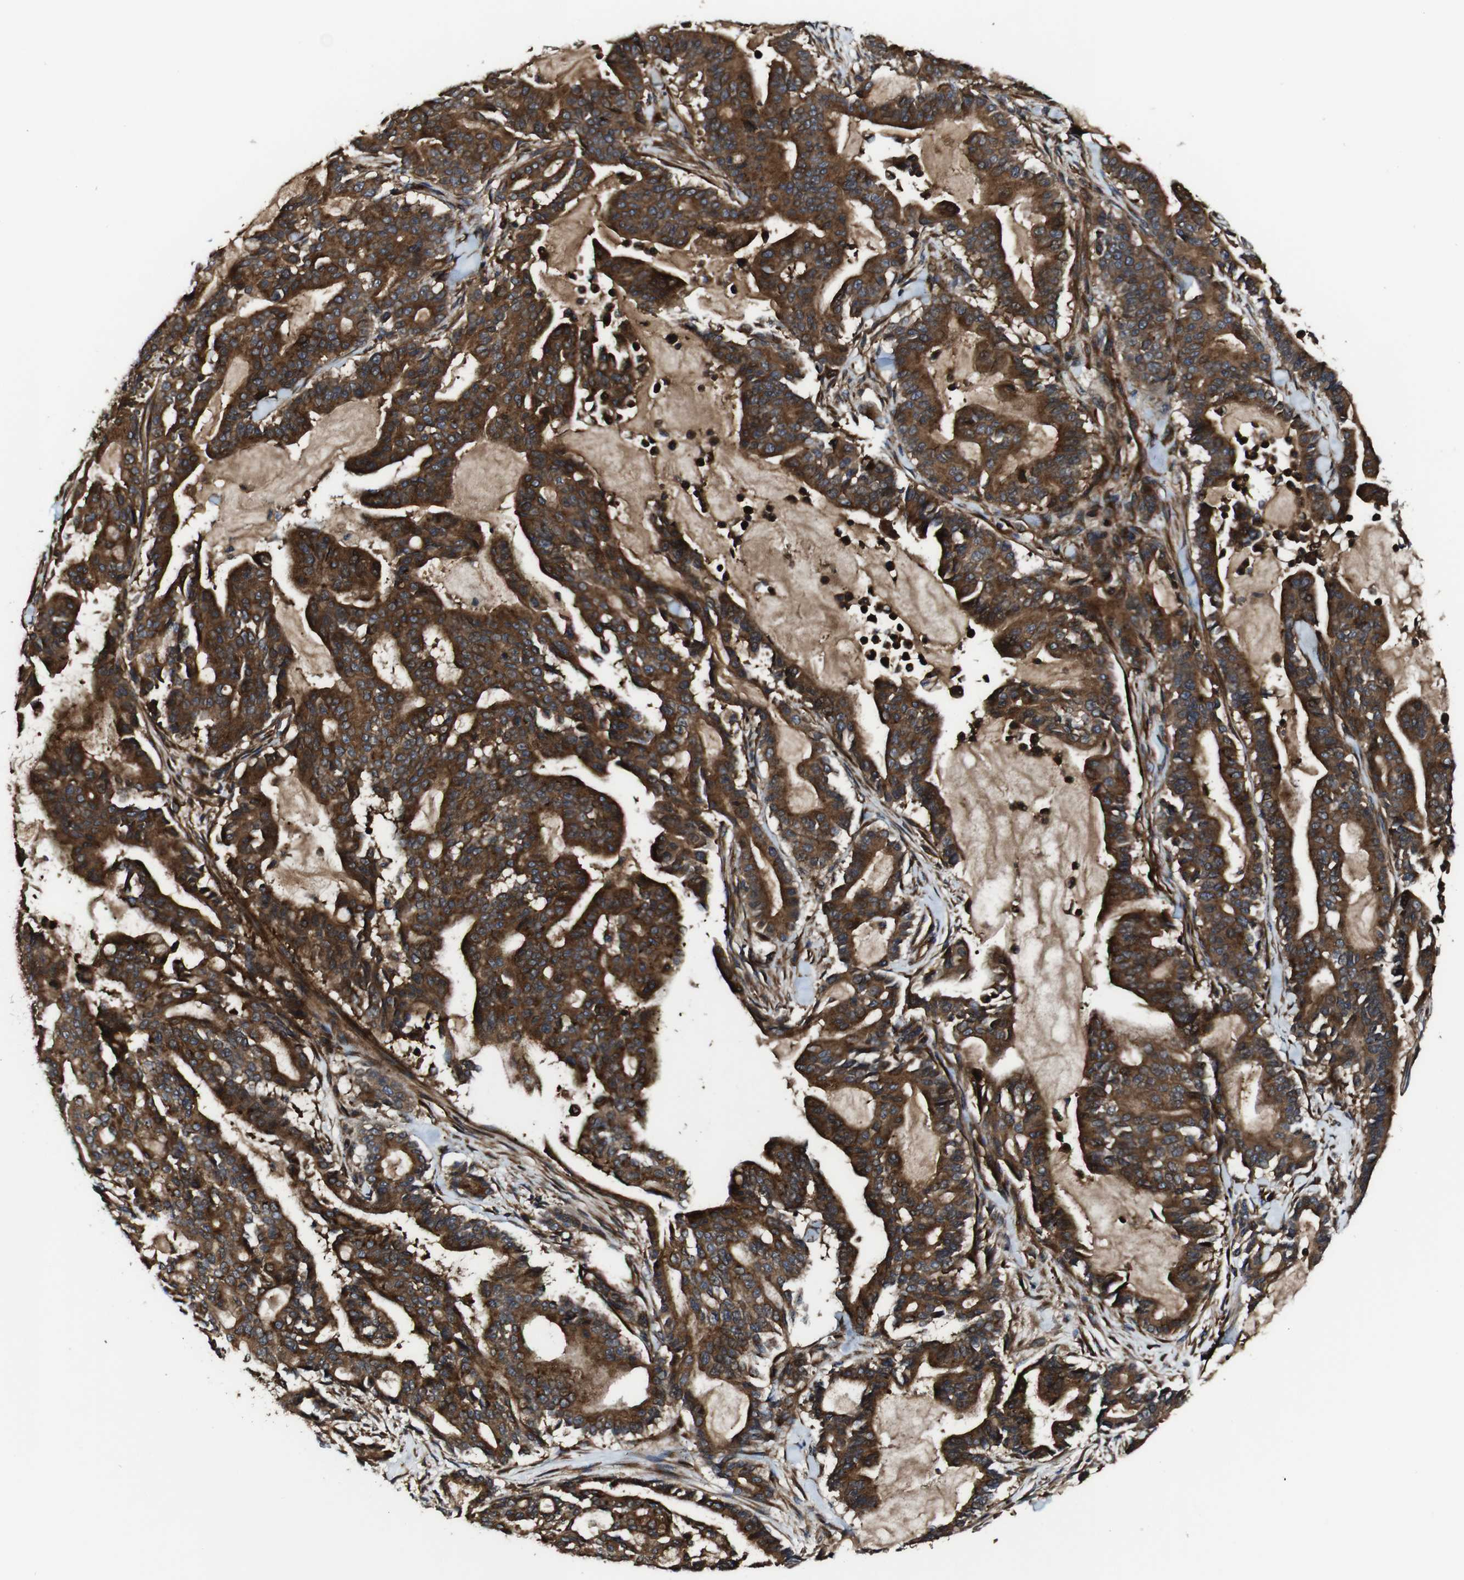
{"staining": {"intensity": "strong", "quantity": ">75%", "location": "cytoplasmic/membranous"}, "tissue": "pancreatic cancer", "cell_type": "Tumor cells", "image_type": "cancer", "snomed": [{"axis": "morphology", "description": "Adenocarcinoma, NOS"}, {"axis": "topography", "description": "Pancreas"}], "caption": "Tumor cells display high levels of strong cytoplasmic/membranous positivity in approximately >75% of cells in human pancreatic cancer (adenocarcinoma).", "gene": "TNIK", "patient": {"sex": "male", "age": 63}}